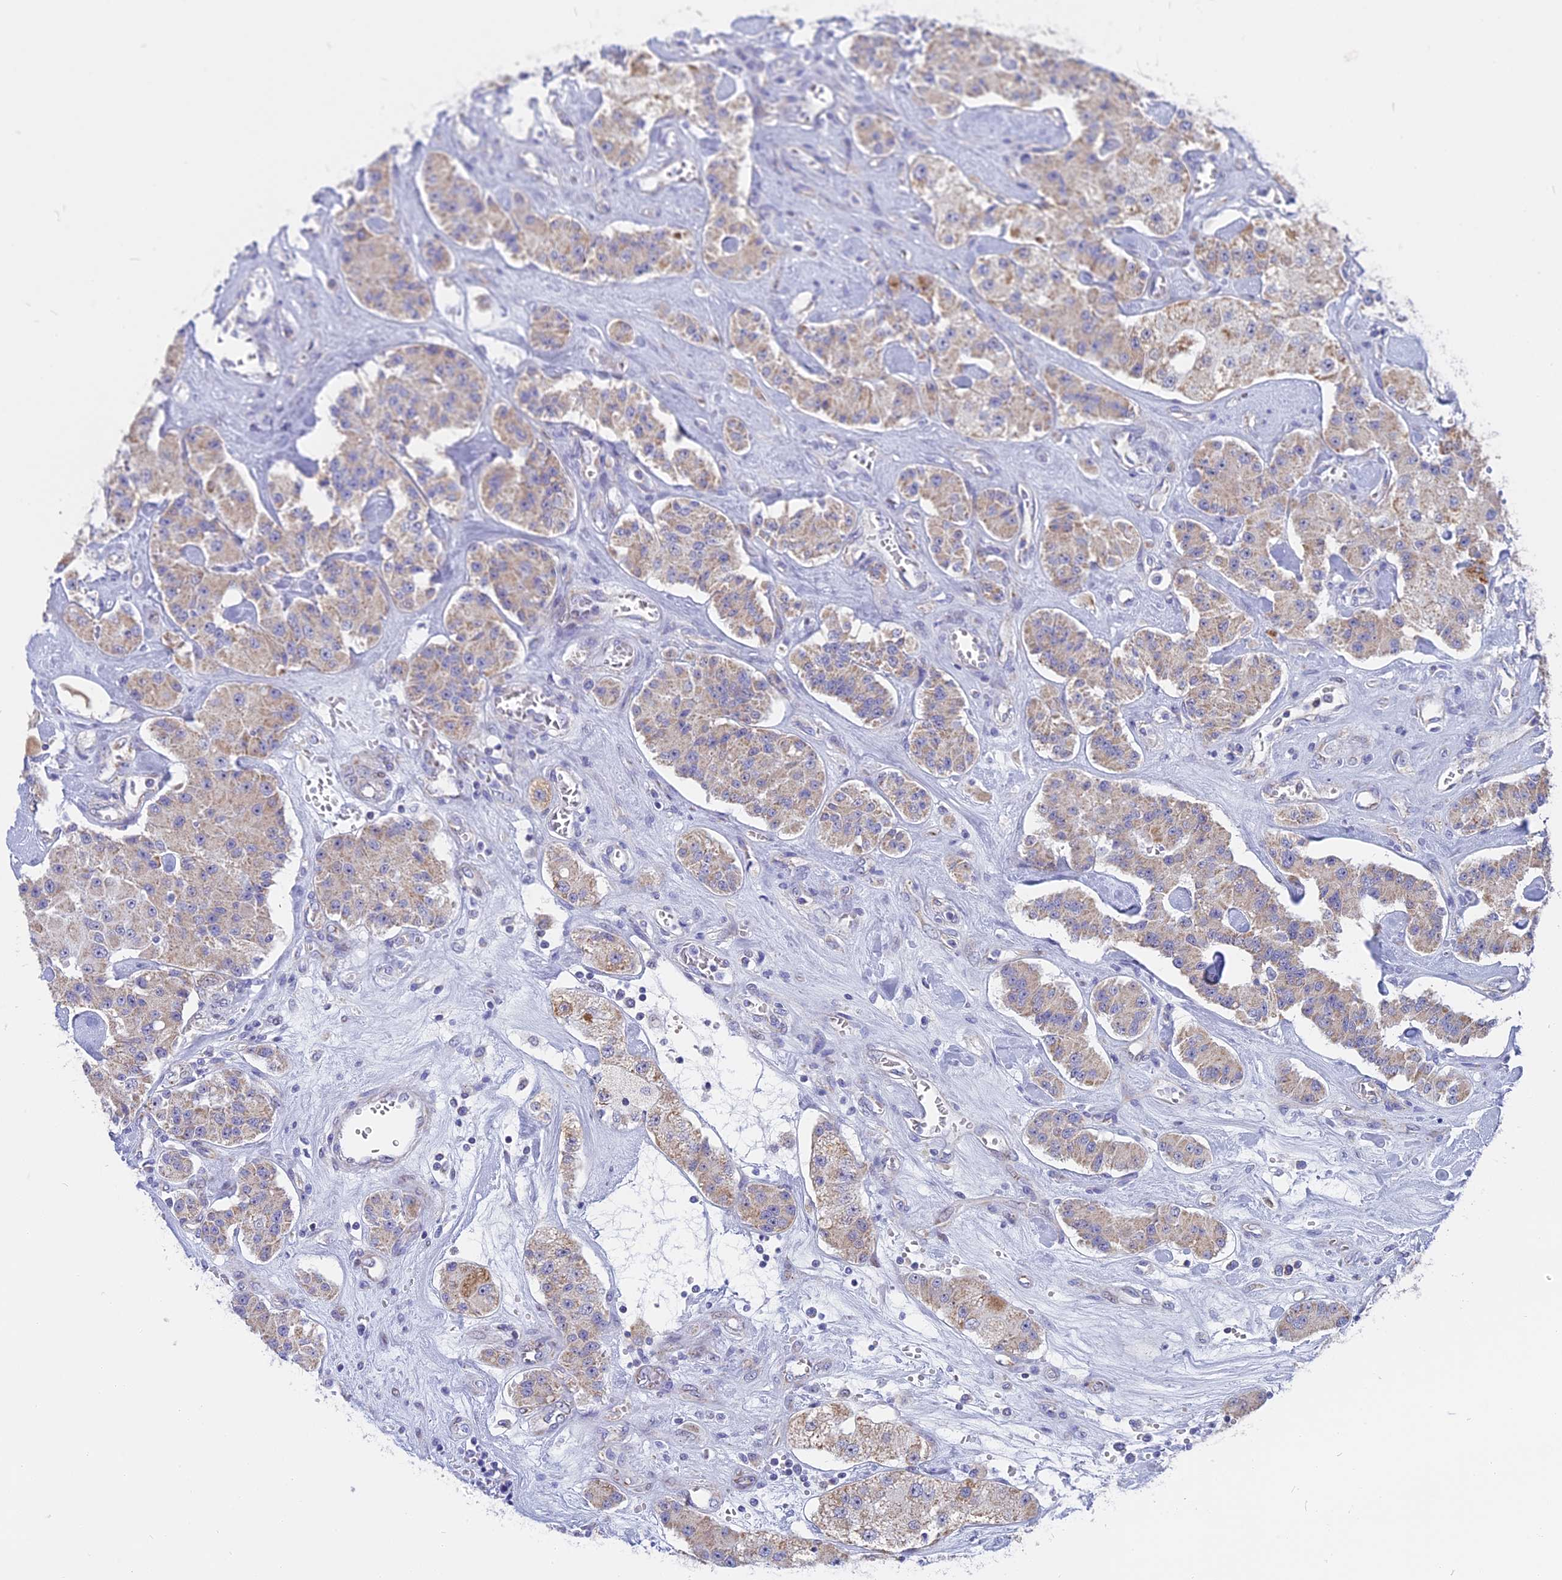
{"staining": {"intensity": "weak", "quantity": "25%-75%", "location": "cytoplasmic/membranous"}, "tissue": "carcinoid", "cell_type": "Tumor cells", "image_type": "cancer", "snomed": [{"axis": "morphology", "description": "Carcinoid, malignant, NOS"}, {"axis": "topography", "description": "Pancreas"}], "caption": "Human malignant carcinoid stained with a protein marker shows weak staining in tumor cells.", "gene": "DTWD1", "patient": {"sex": "male", "age": 41}}